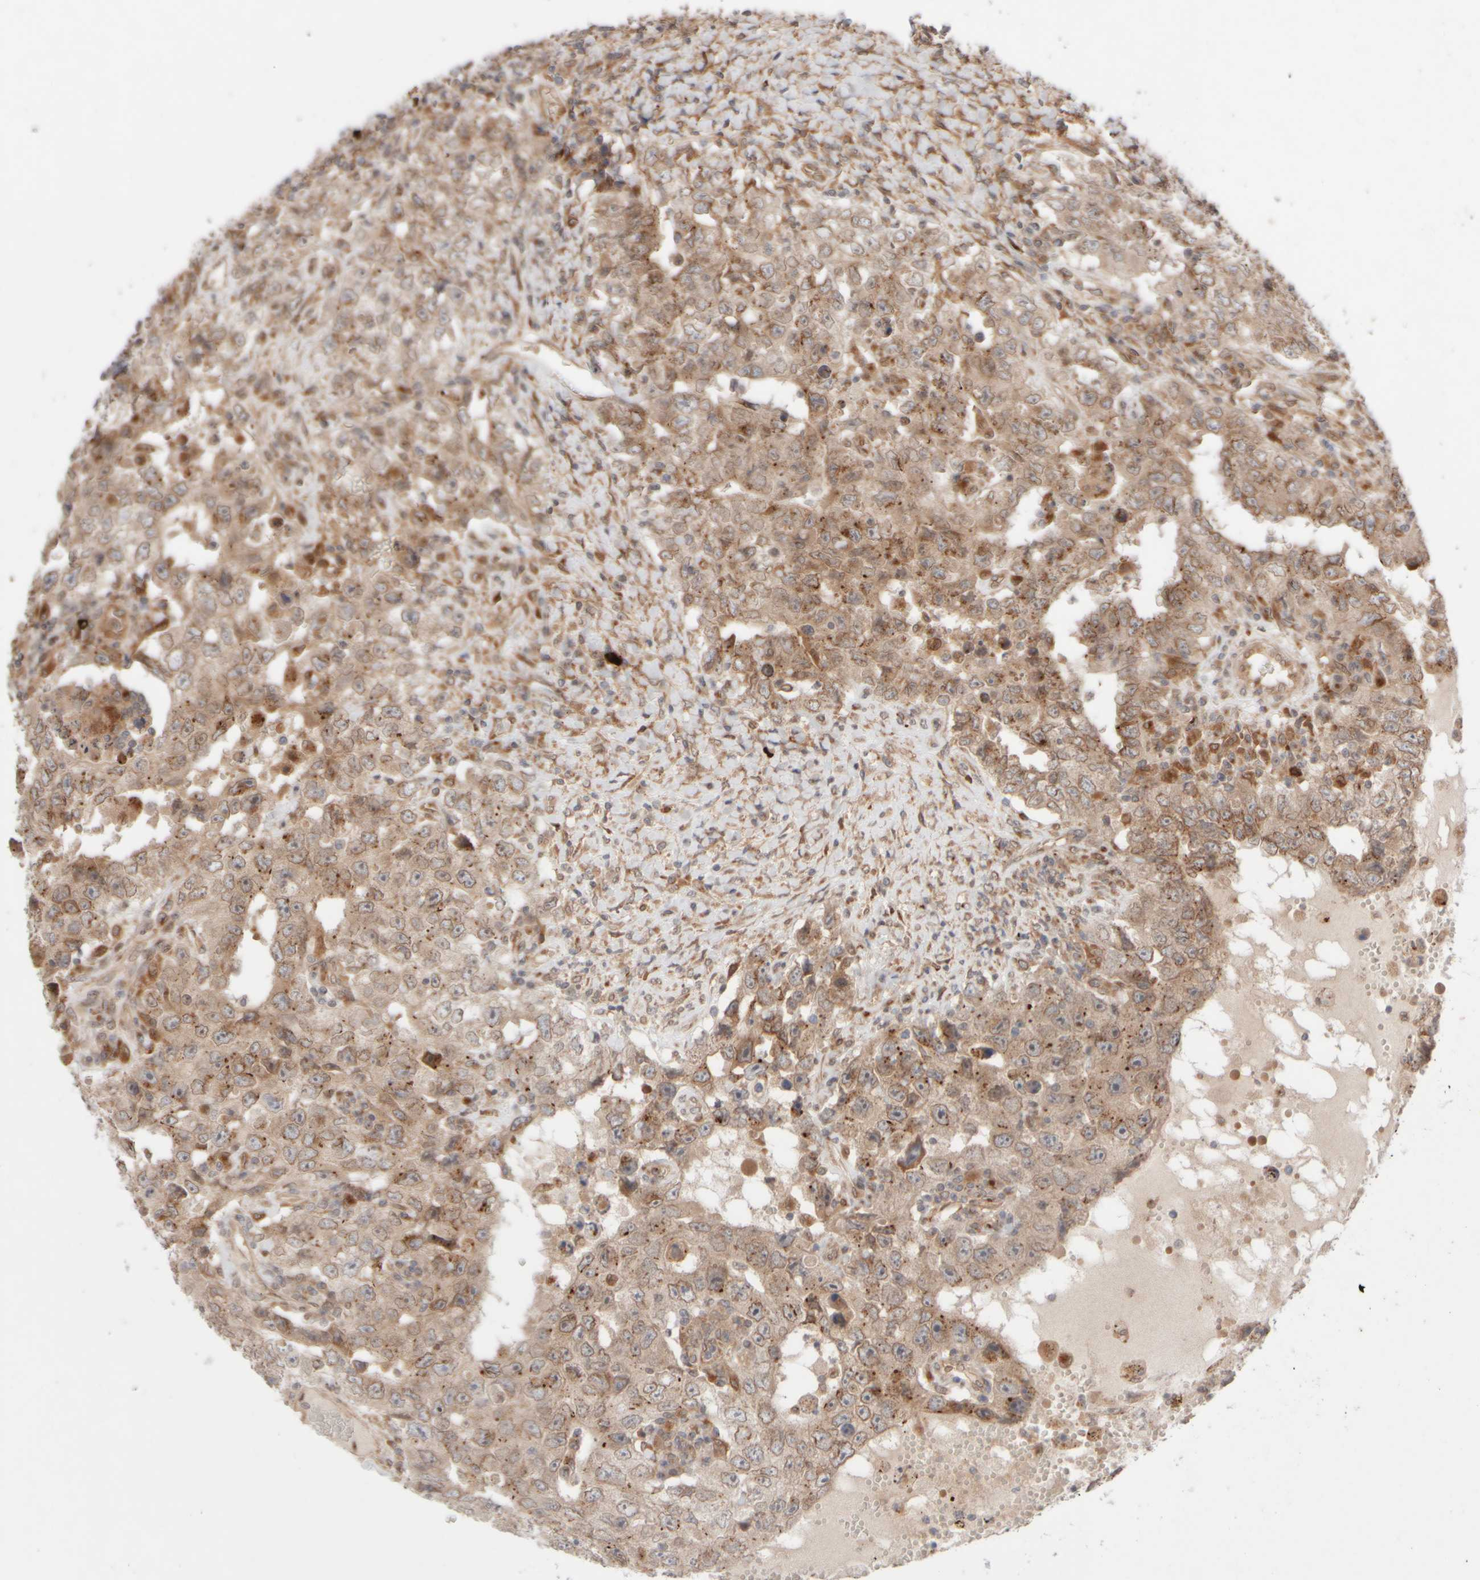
{"staining": {"intensity": "moderate", "quantity": ">75%", "location": "cytoplasmic/membranous"}, "tissue": "testis cancer", "cell_type": "Tumor cells", "image_type": "cancer", "snomed": [{"axis": "morphology", "description": "Carcinoma, Embryonal, NOS"}, {"axis": "topography", "description": "Testis"}], "caption": "Moderate cytoplasmic/membranous expression is present in about >75% of tumor cells in testis cancer (embryonal carcinoma).", "gene": "GCN1", "patient": {"sex": "male", "age": 26}}